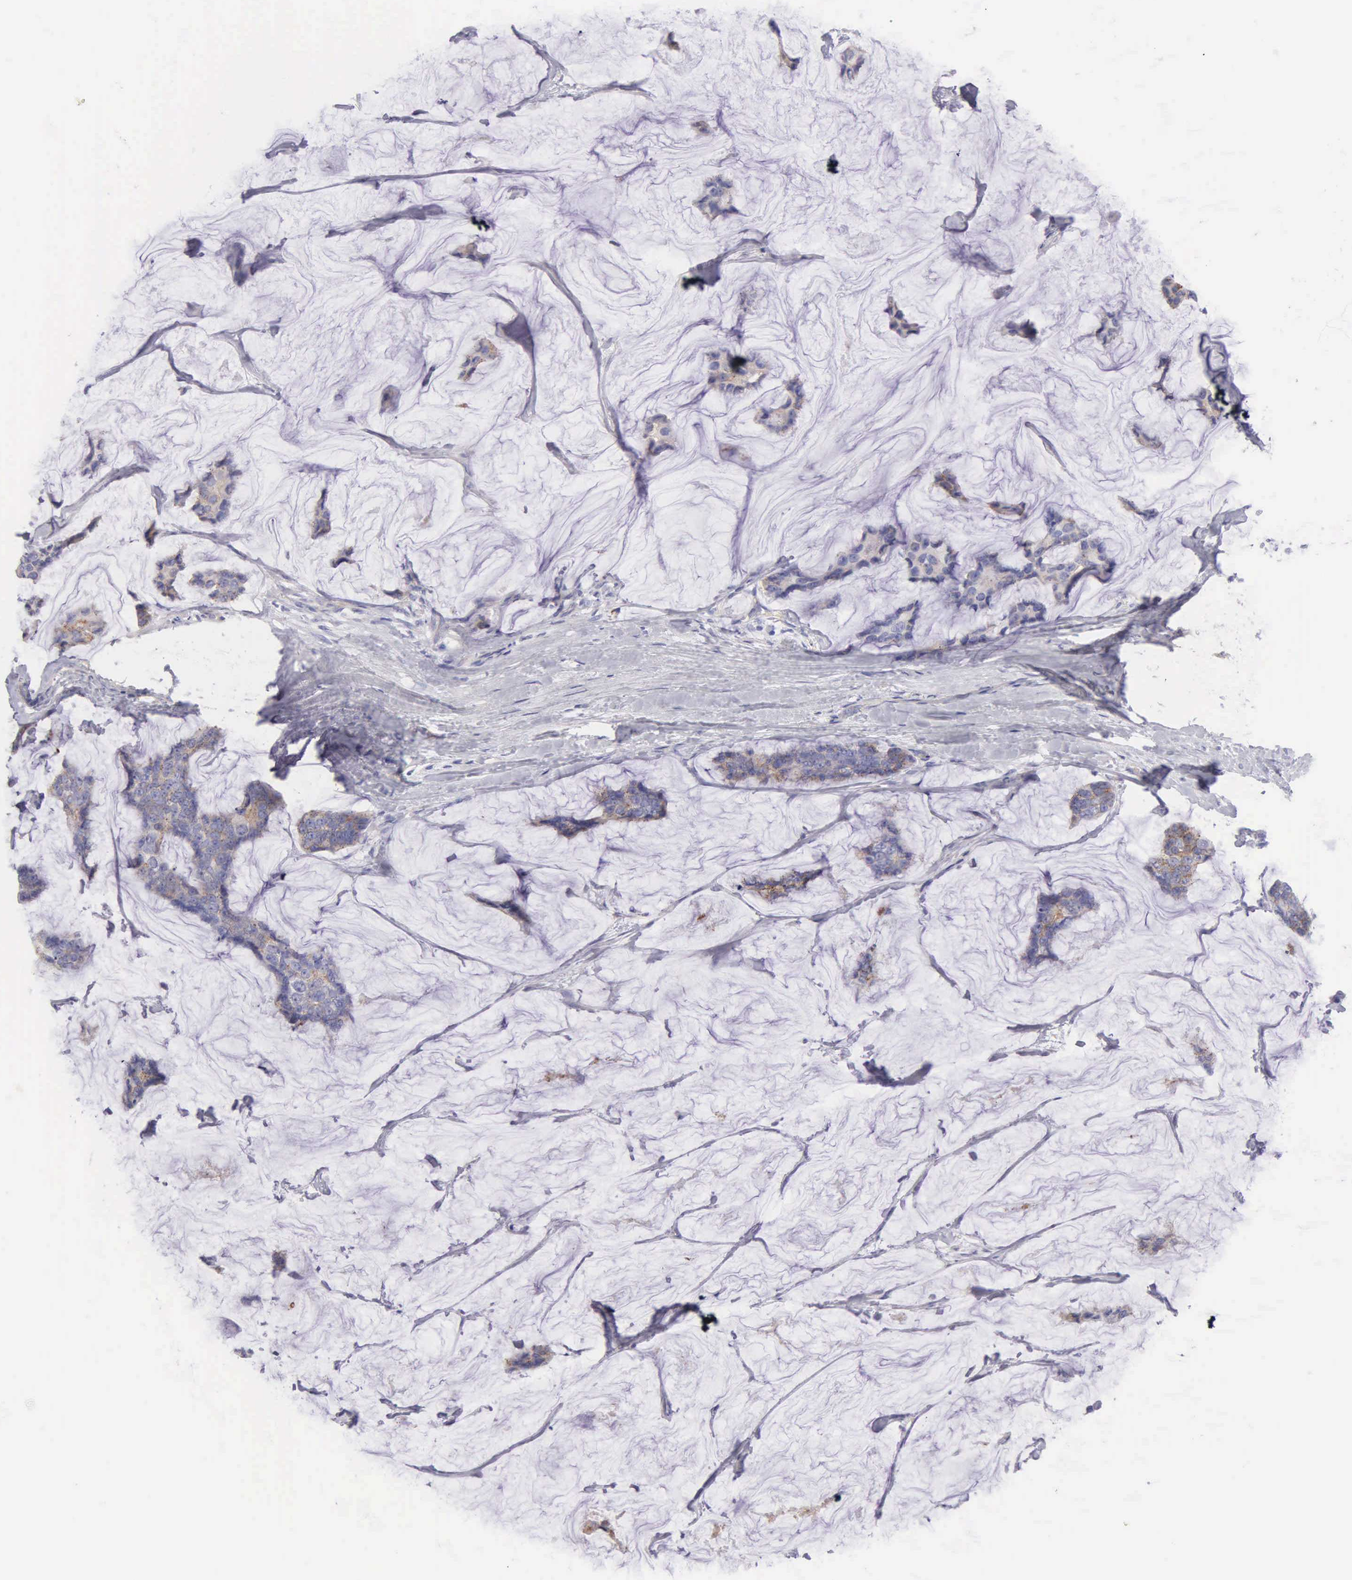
{"staining": {"intensity": "weak", "quantity": ">75%", "location": "cytoplasmic/membranous"}, "tissue": "breast cancer", "cell_type": "Tumor cells", "image_type": "cancer", "snomed": [{"axis": "morphology", "description": "Normal tissue, NOS"}, {"axis": "morphology", "description": "Duct carcinoma"}, {"axis": "topography", "description": "Breast"}], "caption": "Approximately >75% of tumor cells in breast intraductal carcinoma exhibit weak cytoplasmic/membranous protein staining as visualized by brown immunohistochemical staining.", "gene": "APP", "patient": {"sex": "female", "age": 50}}